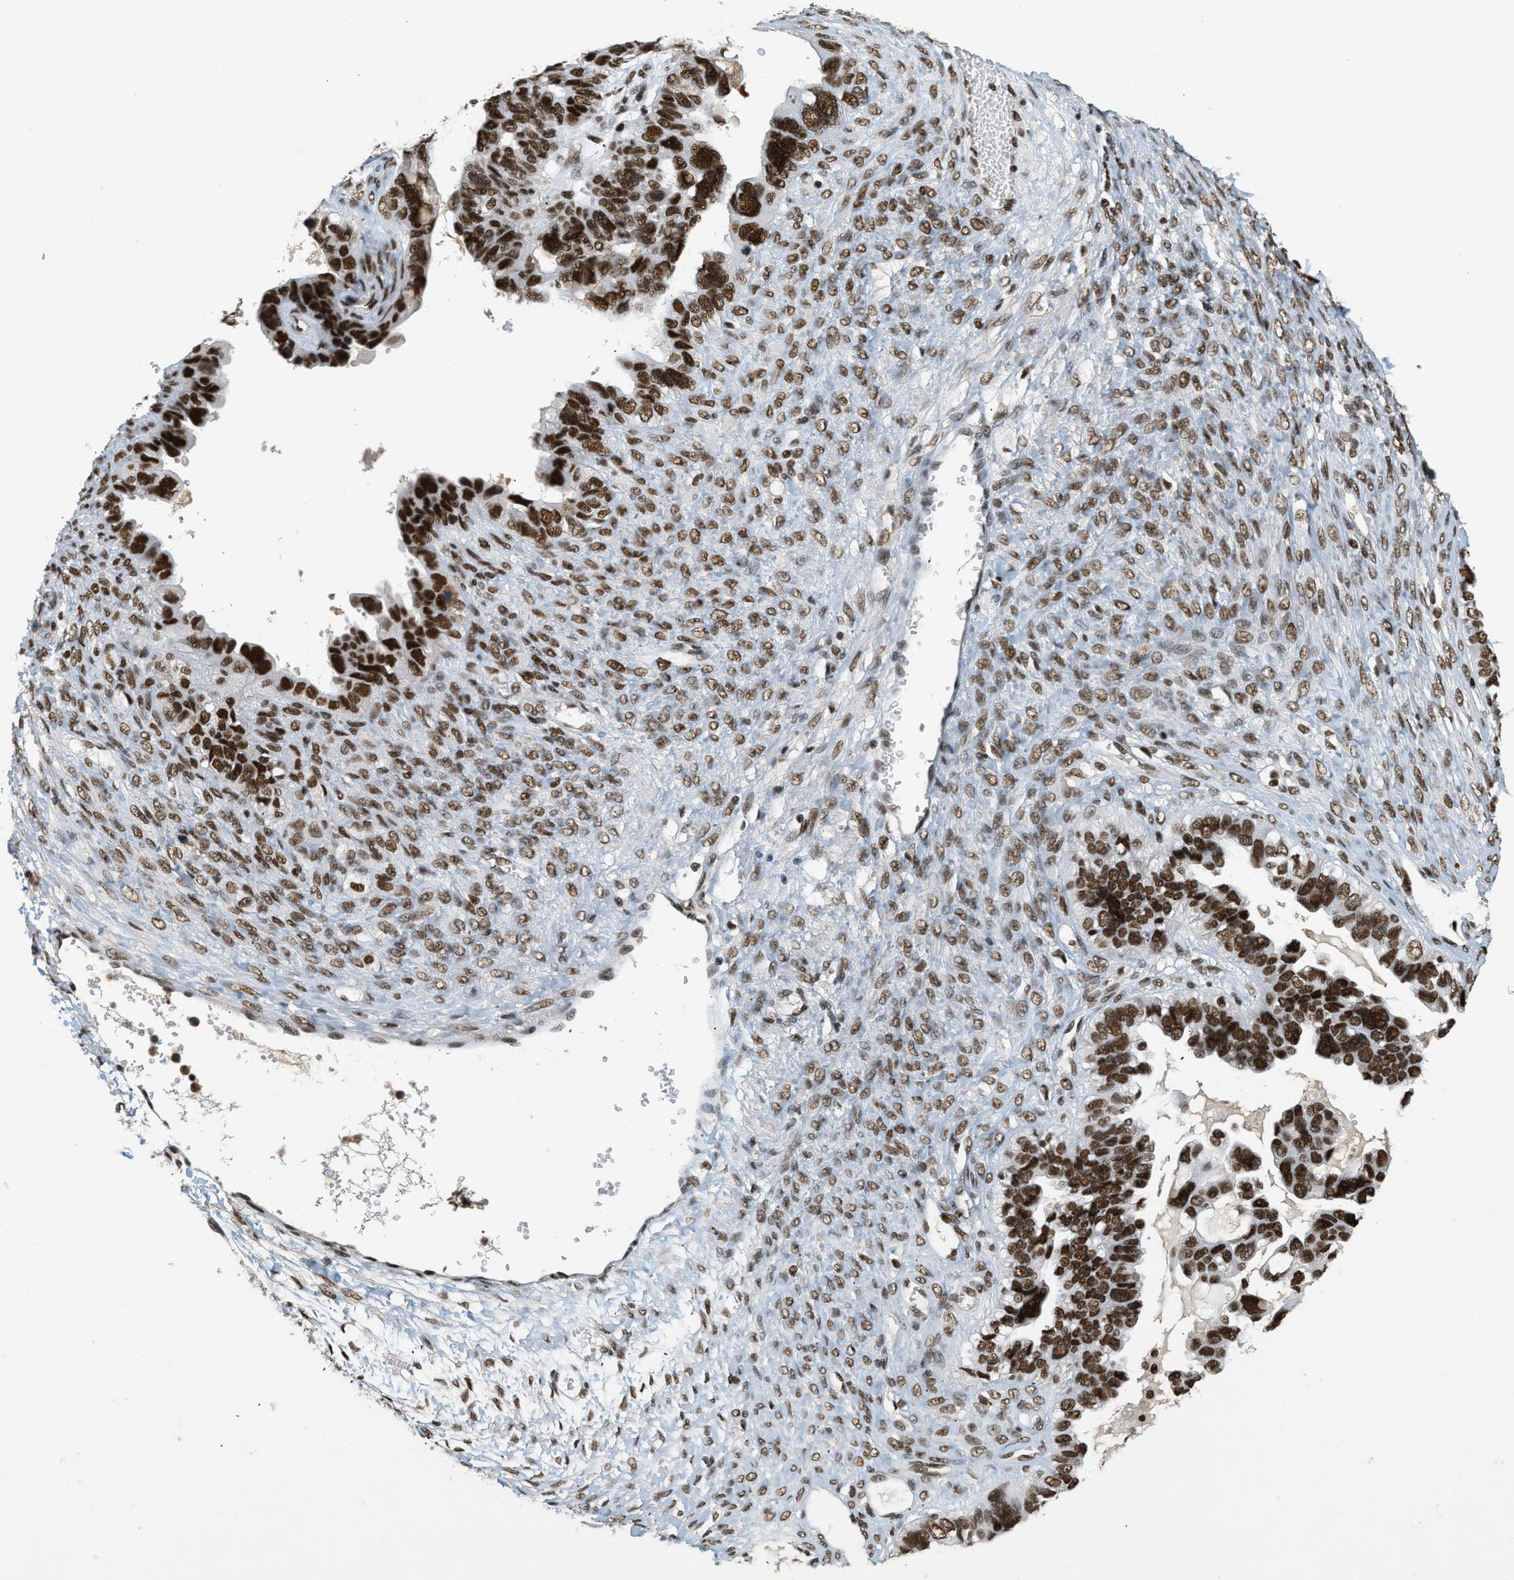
{"staining": {"intensity": "strong", "quantity": ">75%", "location": "nuclear"}, "tissue": "ovarian cancer", "cell_type": "Tumor cells", "image_type": "cancer", "snomed": [{"axis": "morphology", "description": "Cystadenocarcinoma, serous, NOS"}, {"axis": "topography", "description": "Ovary"}], "caption": "DAB immunohistochemical staining of human ovarian cancer (serous cystadenocarcinoma) reveals strong nuclear protein expression in about >75% of tumor cells. Nuclei are stained in blue.", "gene": "SMARCB1", "patient": {"sex": "female", "age": 79}}